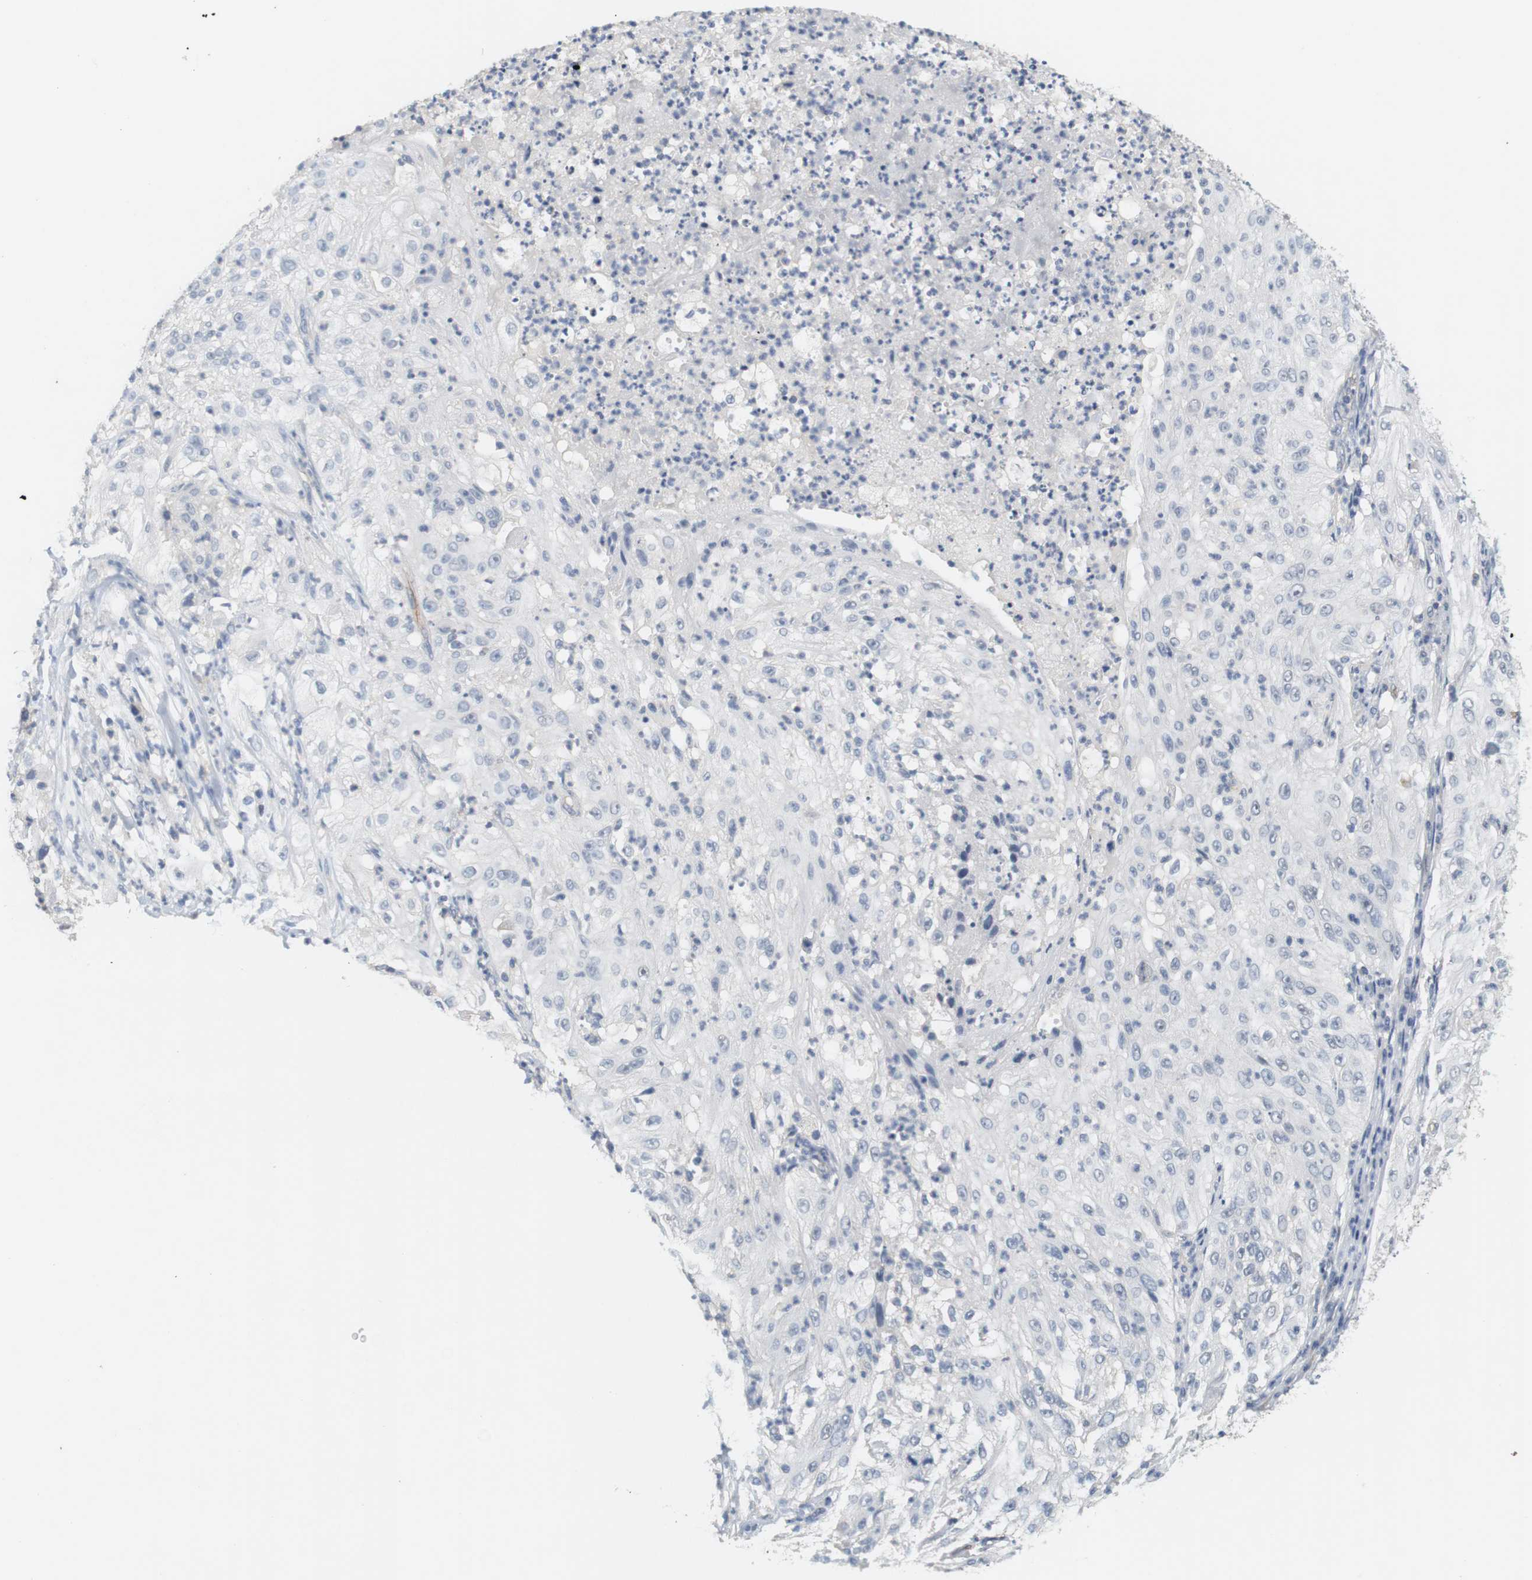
{"staining": {"intensity": "negative", "quantity": "none", "location": "none"}, "tissue": "lung cancer", "cell_type": "Tumor cells", "image_type": "cancer", "snomed": [{"axis": "morphology", "description": "Inflammation, NOS"}, {"axis": "morphology", "description": "Squamous cell carcinoma, NOS"}, {"axis": "topography", "description": "Lymph node"}, {"axis": "topography", "description": "Soft tissue"}, {"axis": "topography", "description": "Lung"}], "caption": "DAB immunohistochemical staining of human lung cancer displays no significant staining in tumor cells.", "gene": "OSR1", "patient": {"sex": "male", "age": 66}}